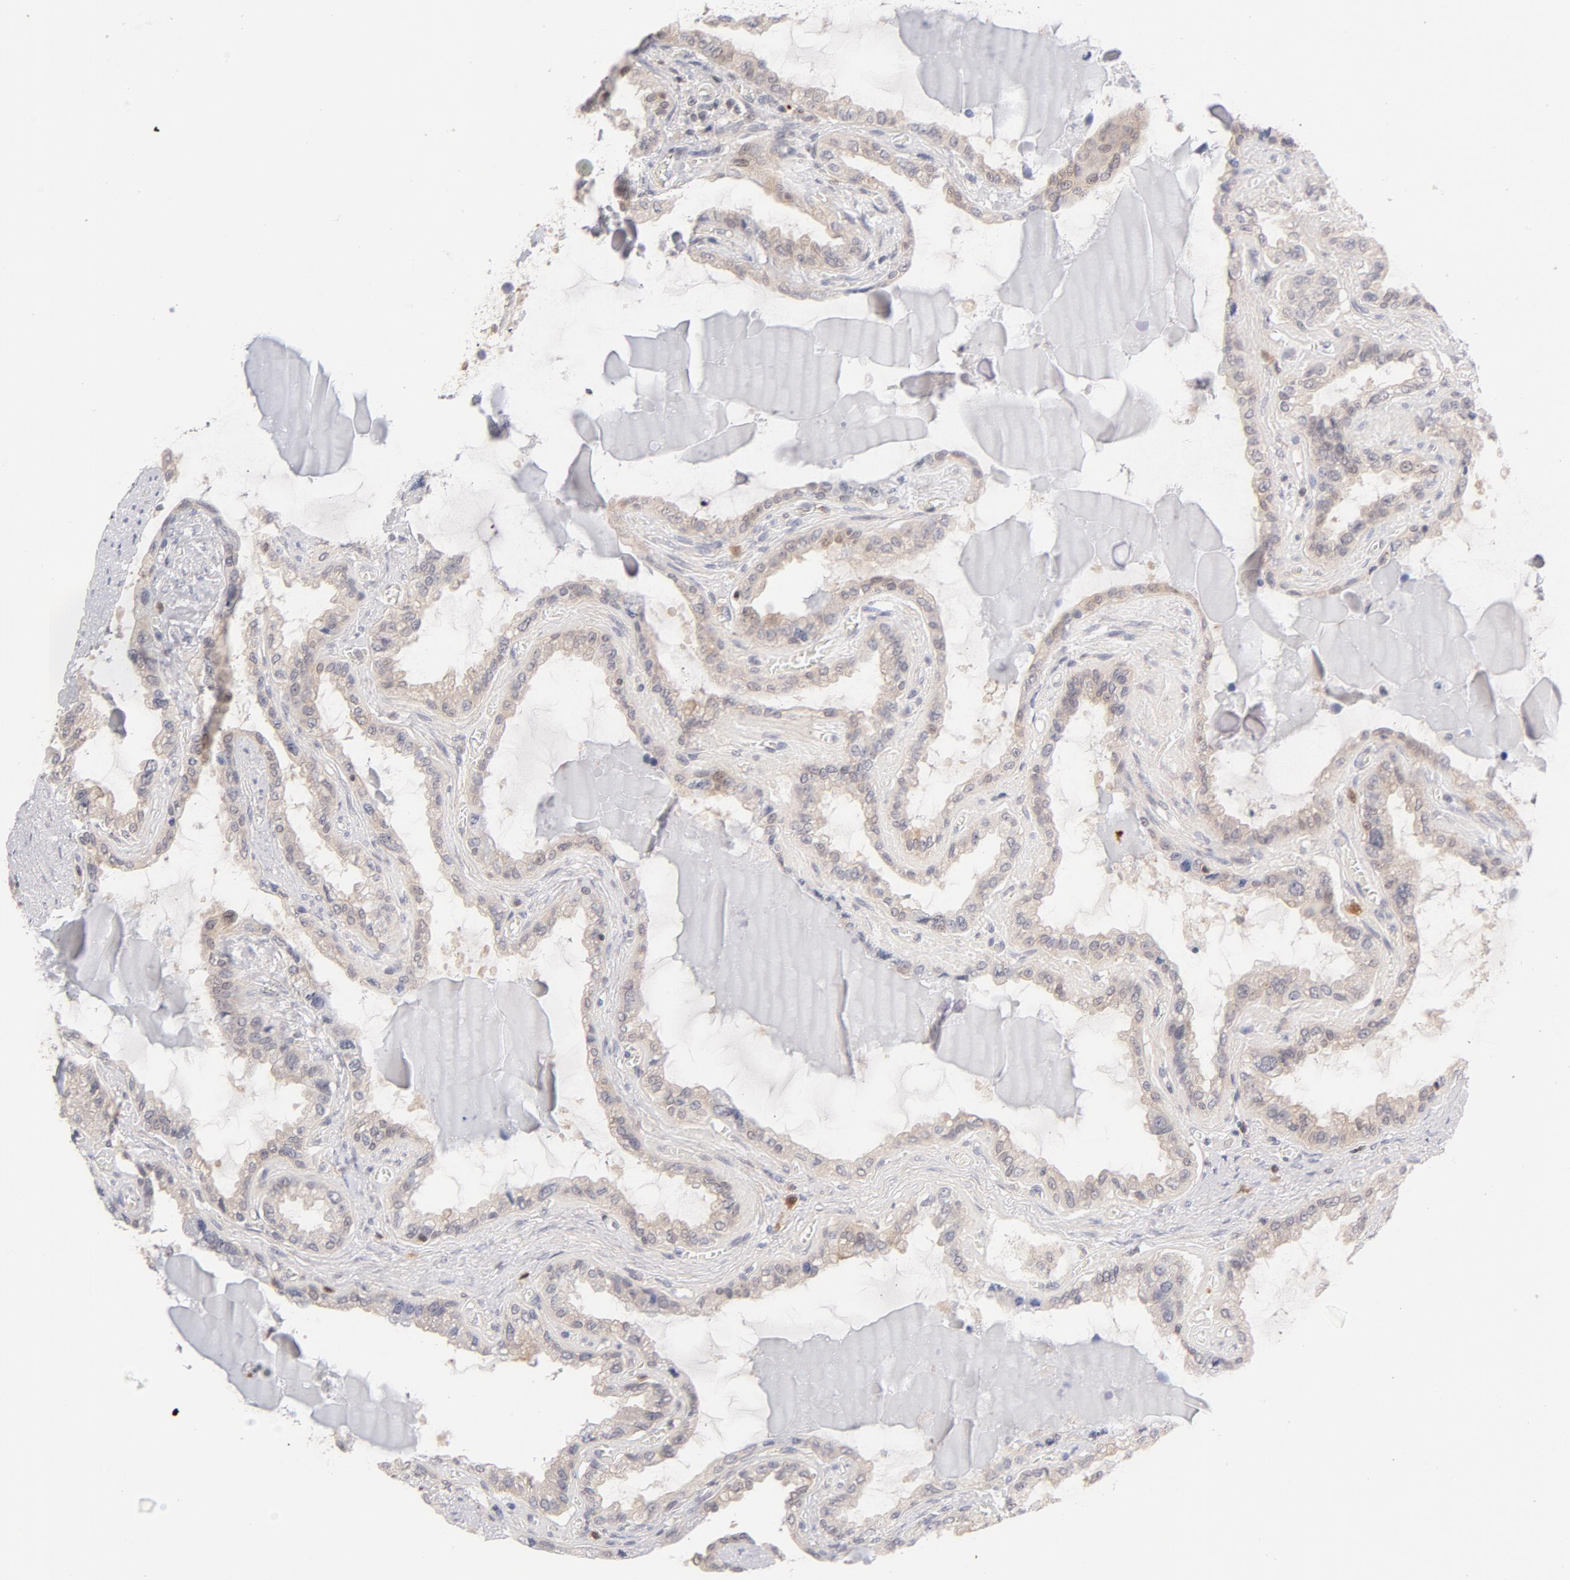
{"staining": {"intensity": "negative", "quantity": "none", "location": "none"}, "tissue": "seminal vesicle", "cell_type": "Glandular cells", "image_type": "normal", "snomed": [{"axis": "morphology", "description": "Normal tissue, NOS"}, {"axis": "morphology", "description": "Inflammation, NOS"}, {"axis": "topography", "description": "Urinary bladder"}, {"axis": "topography", "description": "Prostate"}, {"axis": "topography", "description": "Seminal veicle"}], "caption": "A high-resolution histopathology image shows immunohistochemistry staining of normal seminal vesicle, which demonstrates no significant staining in glandular cells. (Brightfield microscopy of DAB (3,3'-diaminobenzidine) immunohistochemistry at high magnification).", "gene": "TRADD", "patient": {"sex": "male", "age": 82}}